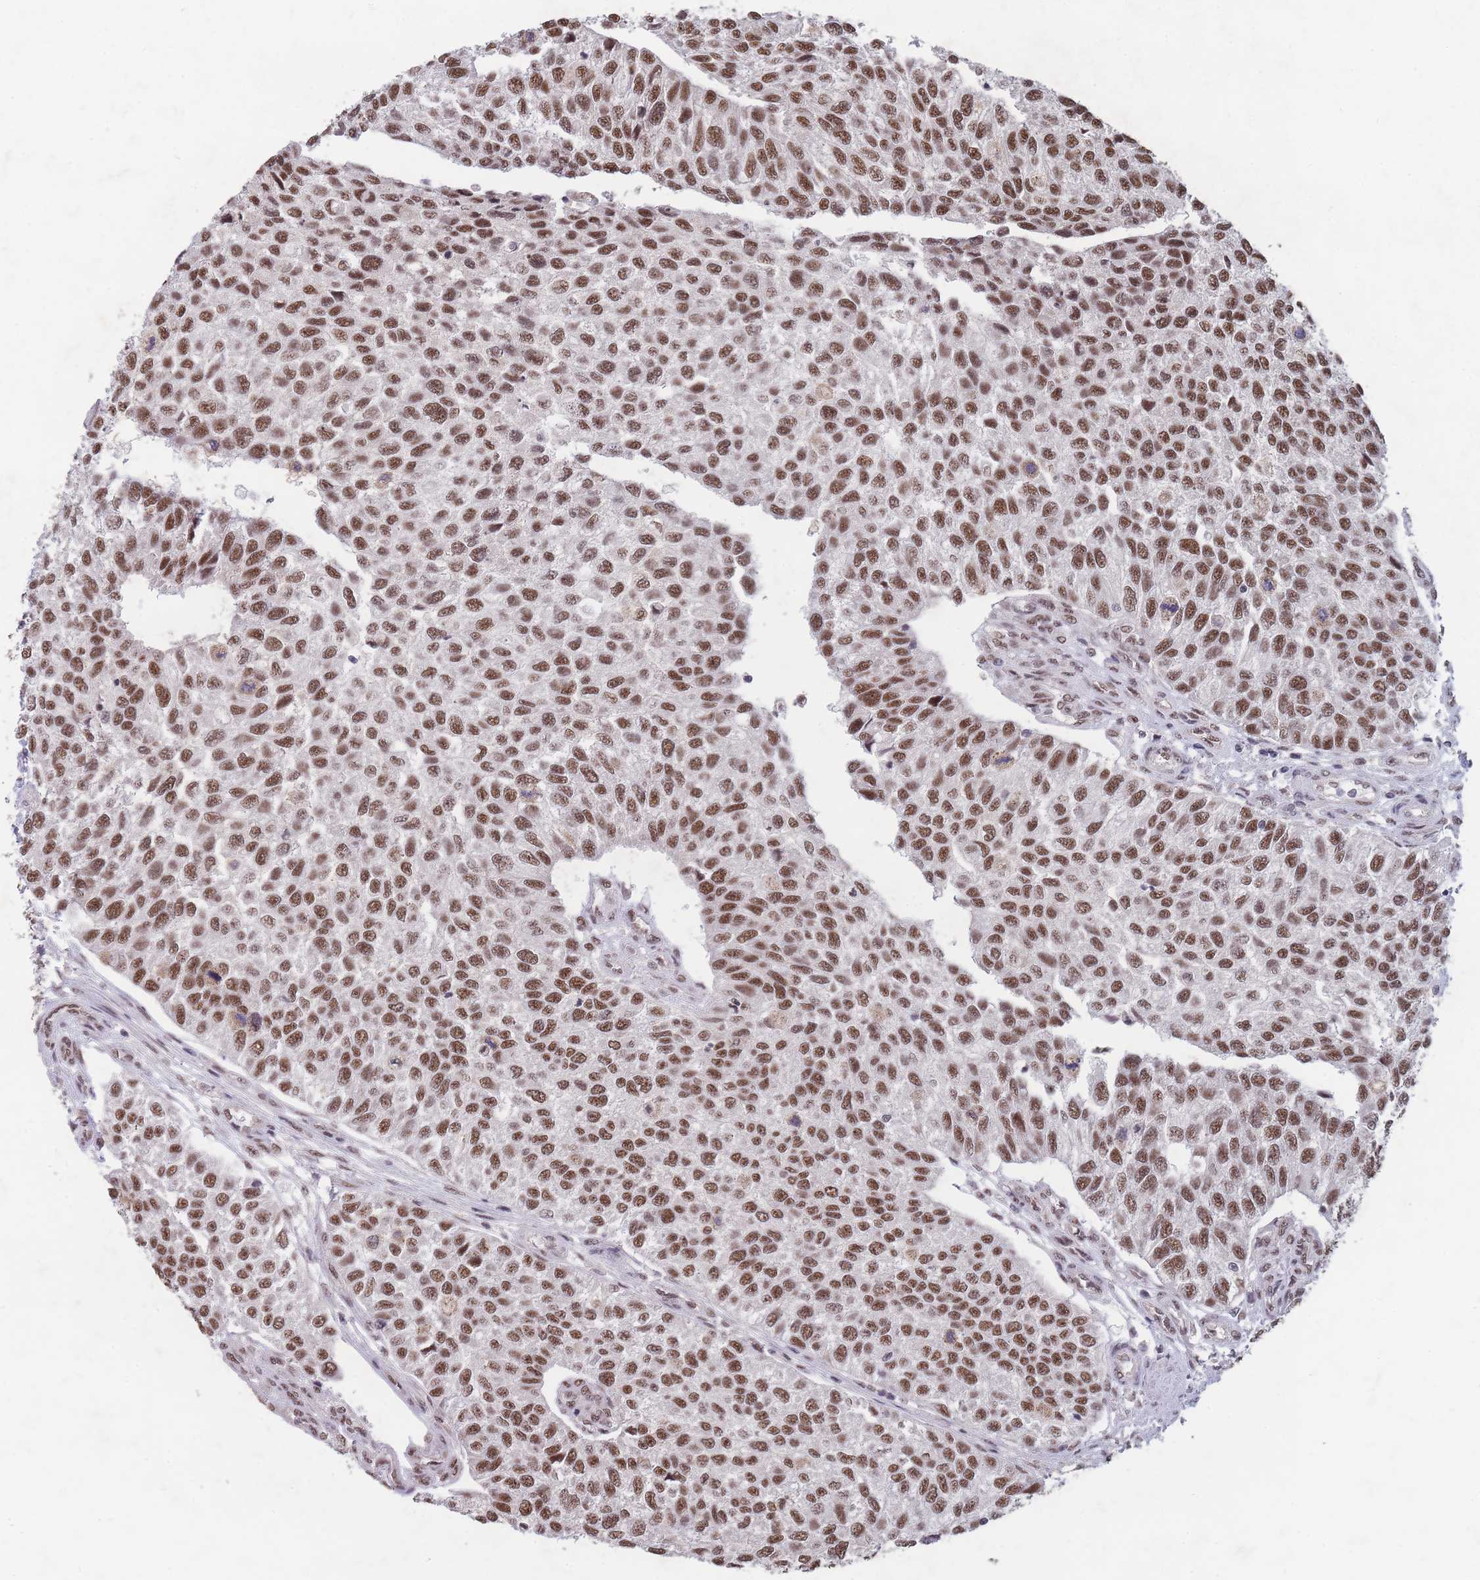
{"staining": {"intensity": "strong", "quantity": ">75%", "location": "nuclear"}, "tissue": "urothelial cancer", "cell_type": "Tumor cells", "image_type": "cancer", "snomed": [{"axis": "morphology", "description": "Urothelial carcinoma, NOS"}, {"axis": "topography", "description": "Urinary bladder"}], "caption": "DAB immunohistochemical staining of urothelial cancer exhibits strong nuclear protein positivity in about >75% of tumor cells.", "gene": "SNRPA1", "patient": {"sex": "male", "age": 55}}